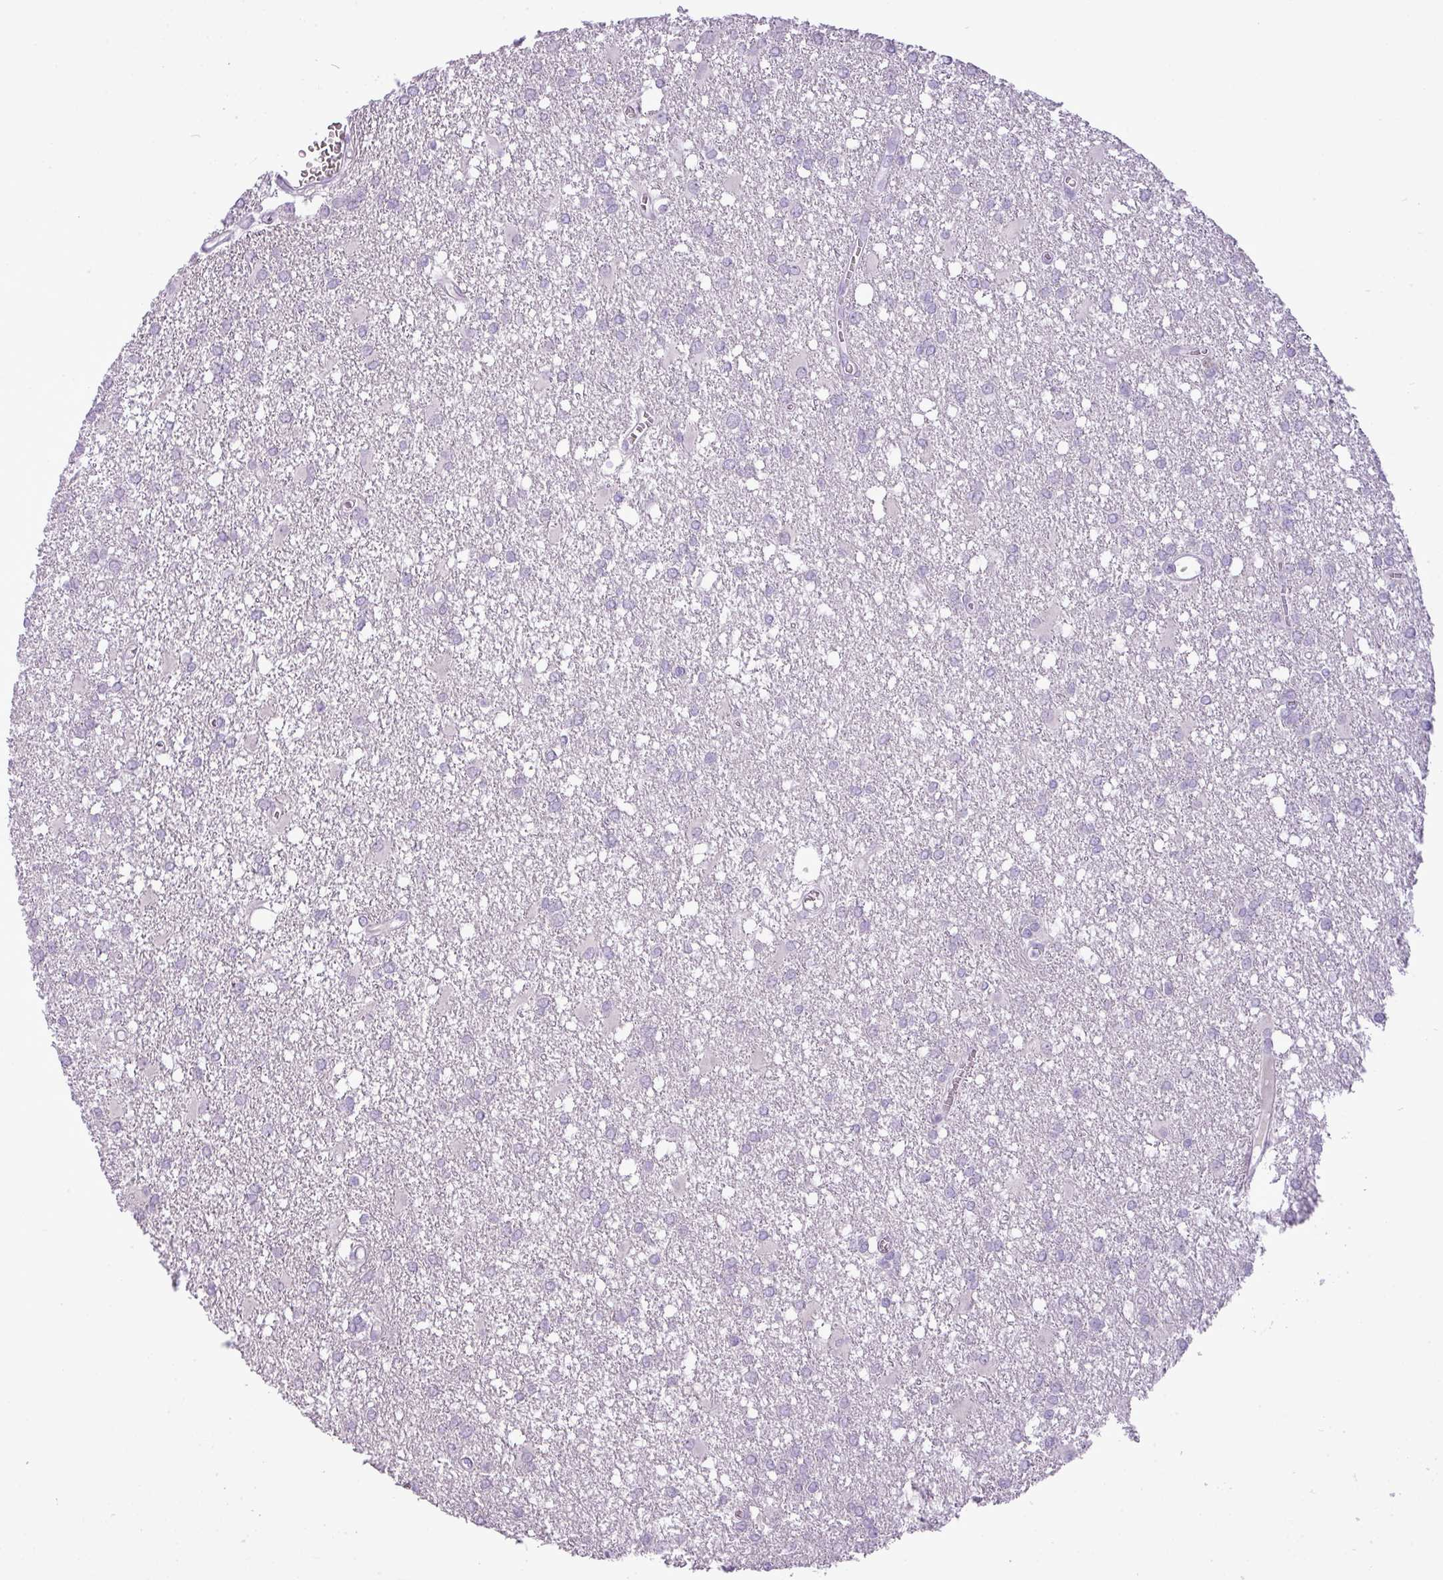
{"staining": {"intensity": "negative", "quantity": "none", "location": "none"}, "tissue": "glioma", "cell_type": "Tumor cells", "image_type": "cancer", "snomed": [{"axis": "morphology", "description": "Glioma, malignant, High grade"}, {"axis": "topography", "description": "Brain"}], "caption": "Tumor cells are negative for protein expression in human malignant high-grade glioma.", "gene": "RBMXL2", "patient": {"sex": "male", "age": 48}}